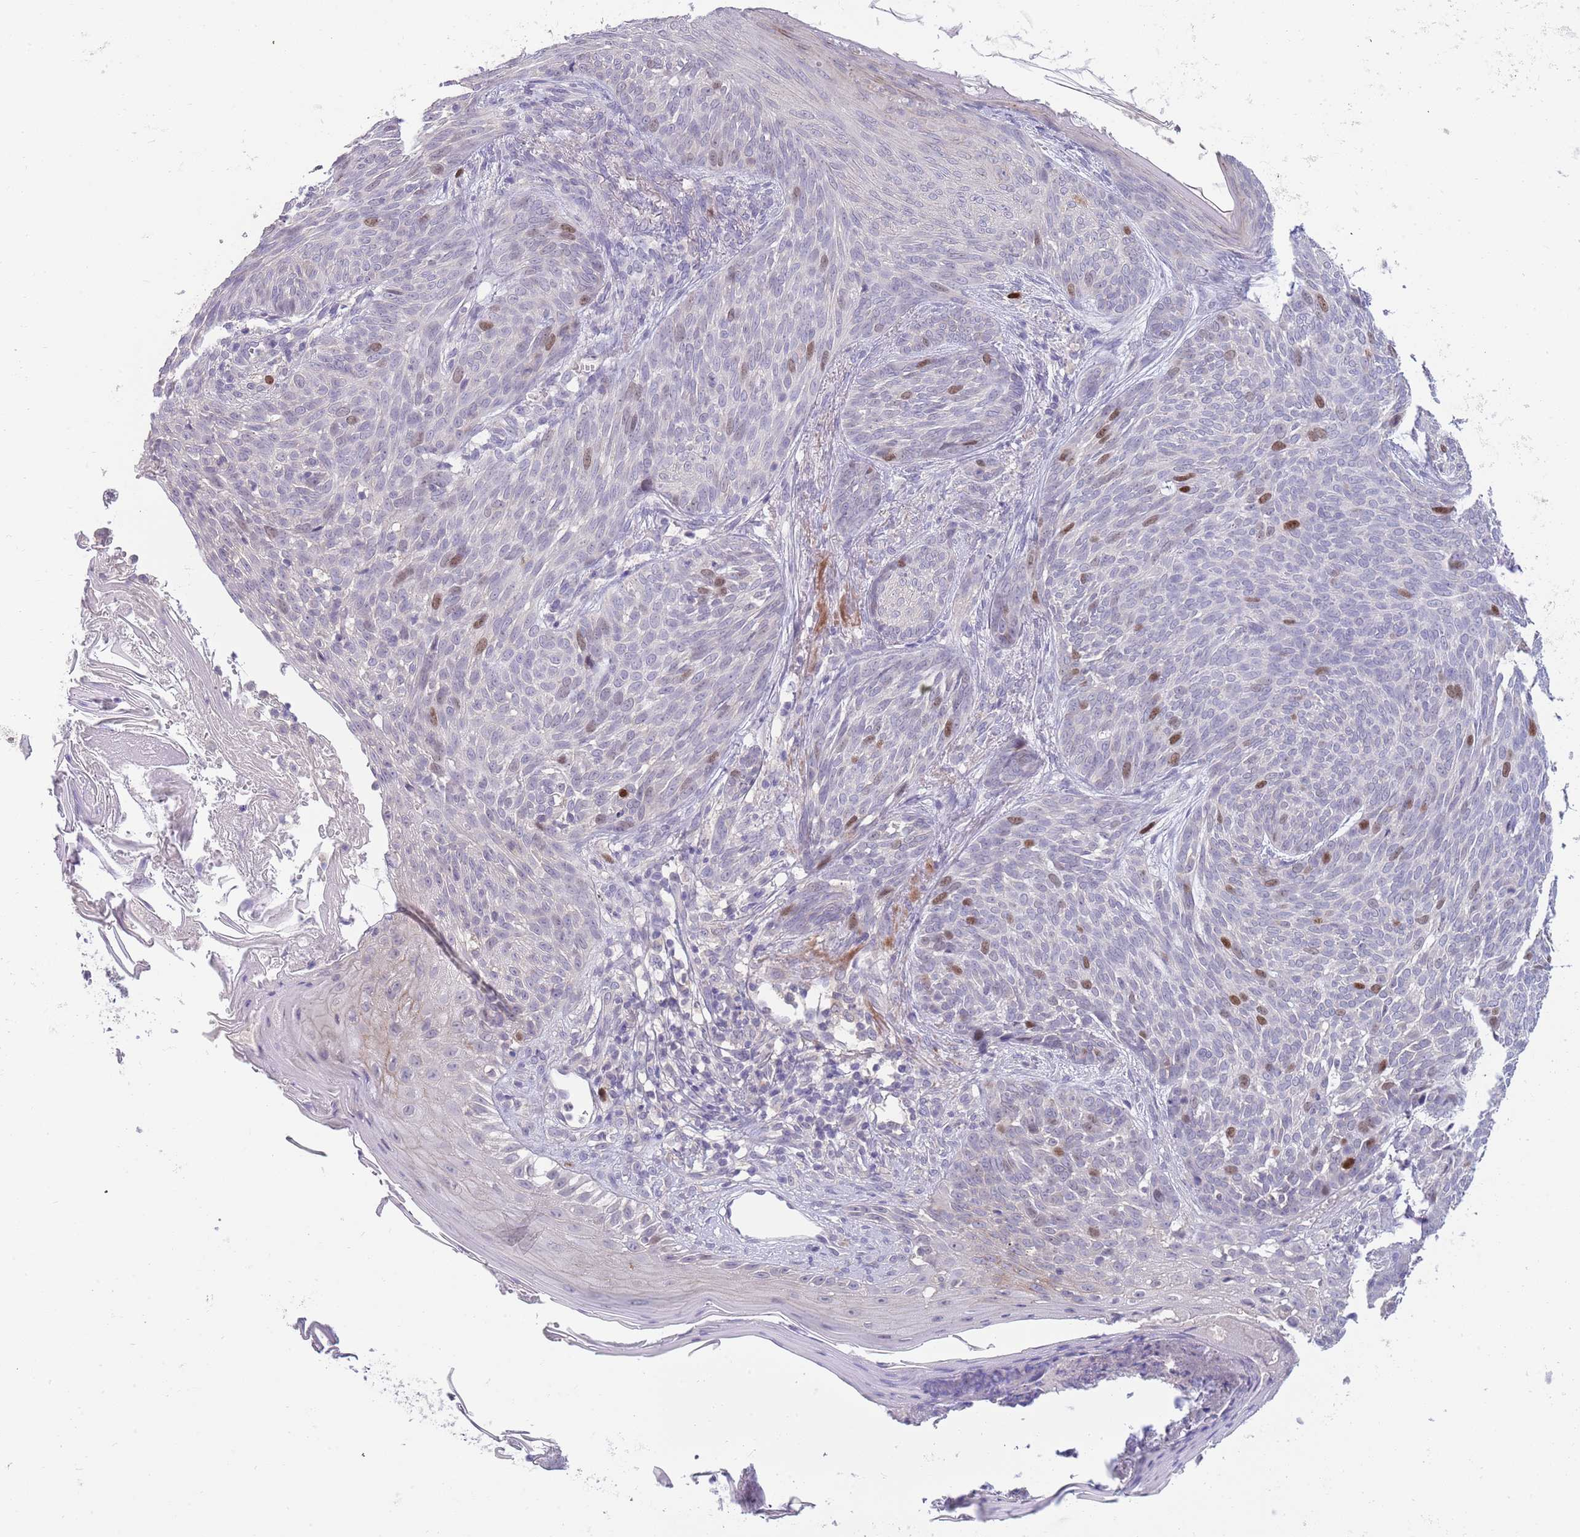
{"staining": {"intensity": "moderate", "quantity": "<25%", "location": "nuclear"}, "tissue": "skin cancer", "cell_type": "Tumor cells", "image_type": "cancer", "snomed": [{"axis": "morphology", "description": "Basal cell carcinoma"}, {"axis": "topography", "description": "Skin"}], "caption": "Immunohistochemistry (IHC) histopathology image of basal cell carcinoma (skin) stained for a protein (brown), which shows low levels of moderate nuclear positivity in about <25% of tumor cells.", "gene": "PIMREG", "patient": {"sex": "female", "age": 86}}